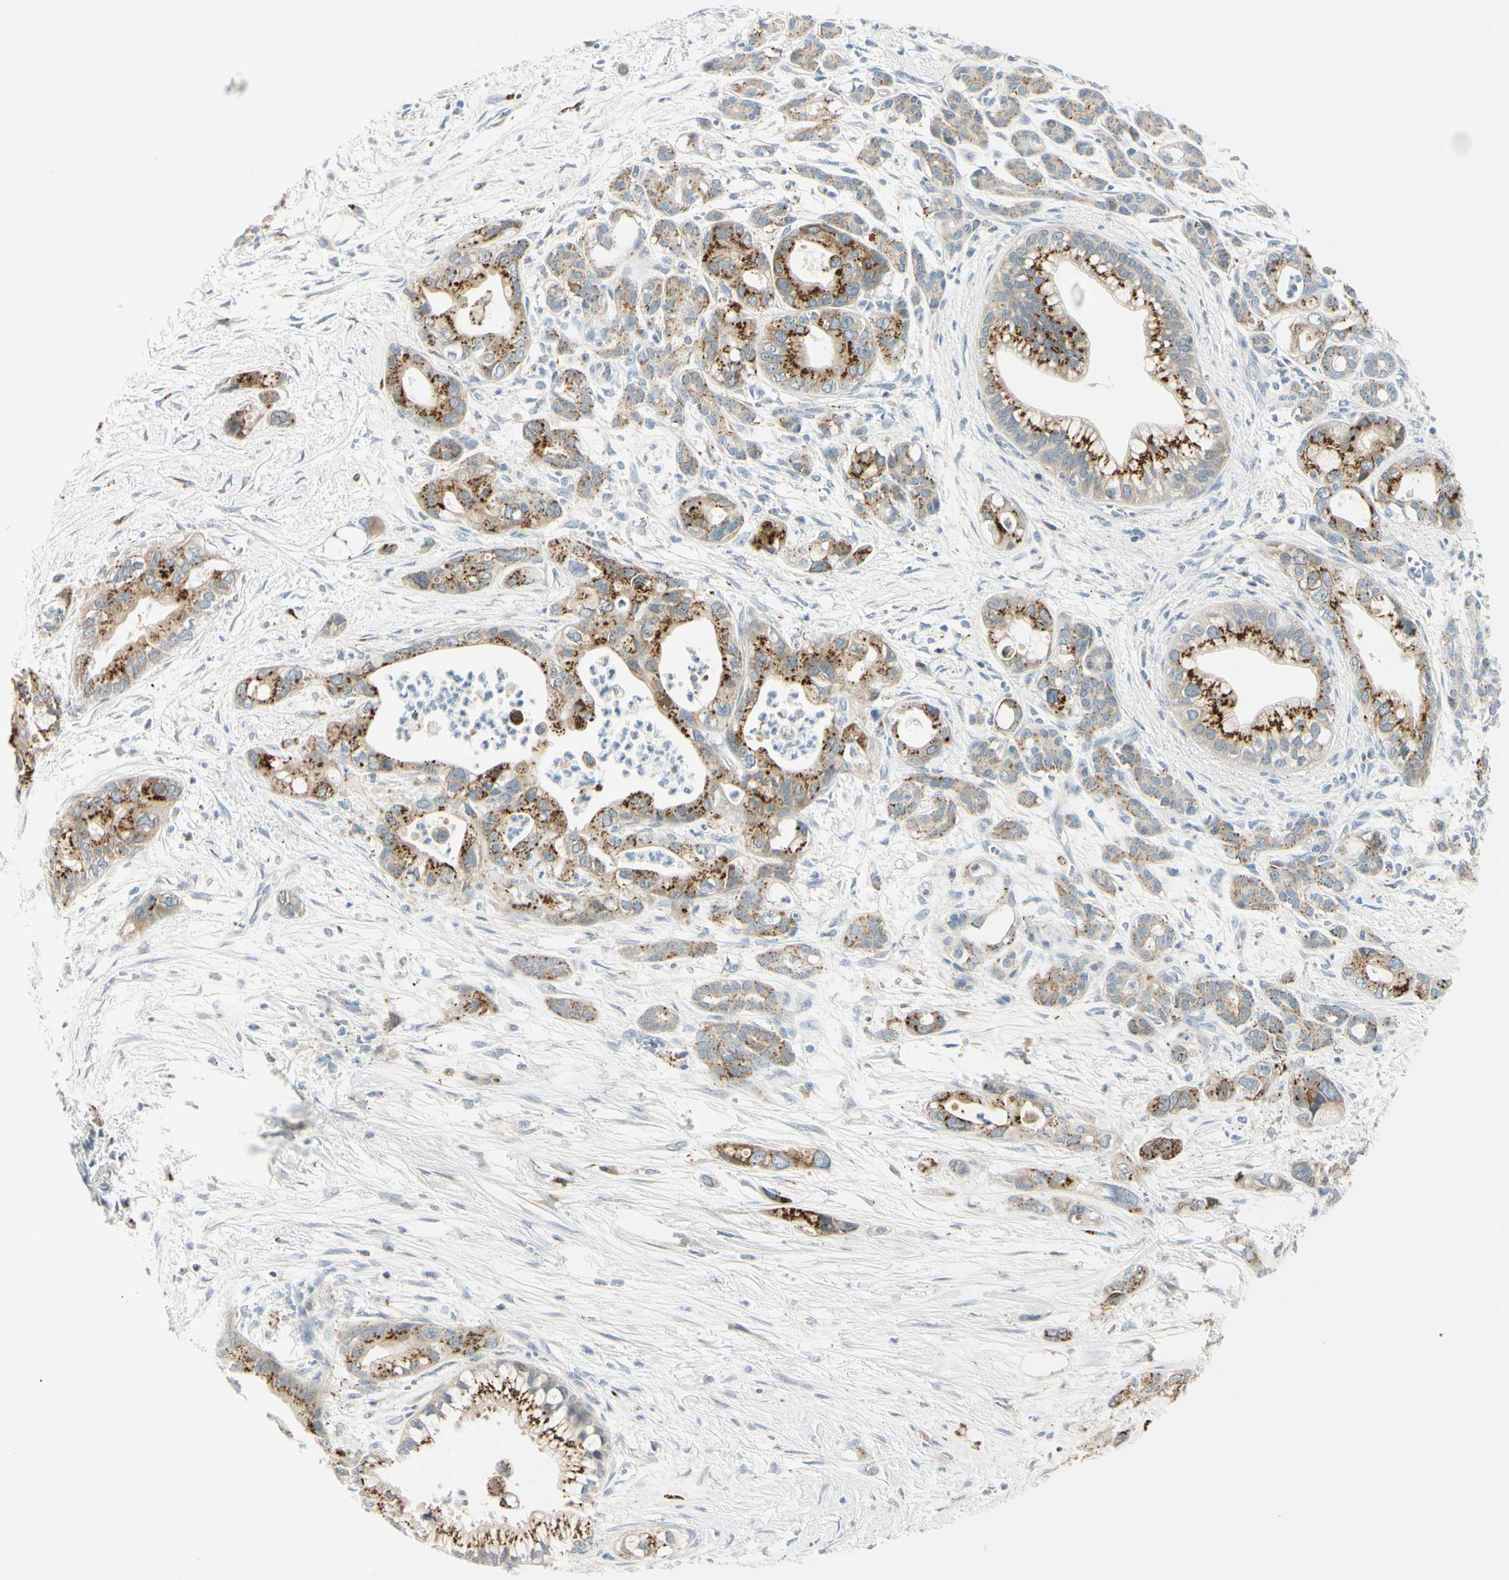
{"staining": {"intensity": "strong", "quantity": ">75%", "location": "cytoplasmic/membranous"}, "tissue": "pancreatic cancer", "cell_type": "Tumor cells", "image_type": "cancer", "snomed": [{"axis": "morphology", "description": "Adenocarcinoma, NOS"}, {"axis": "topography", "description": "Pancreas"}], "caption": "A high-resolution histopathology image shows IHC staining of pancreatic adenocarcinoma, which displays strong cytoplasmic/membranous staining in approximately >75% of tumor cells.", "gene": "GALNT5", "patient": {"sex": "male", "age": 70}}